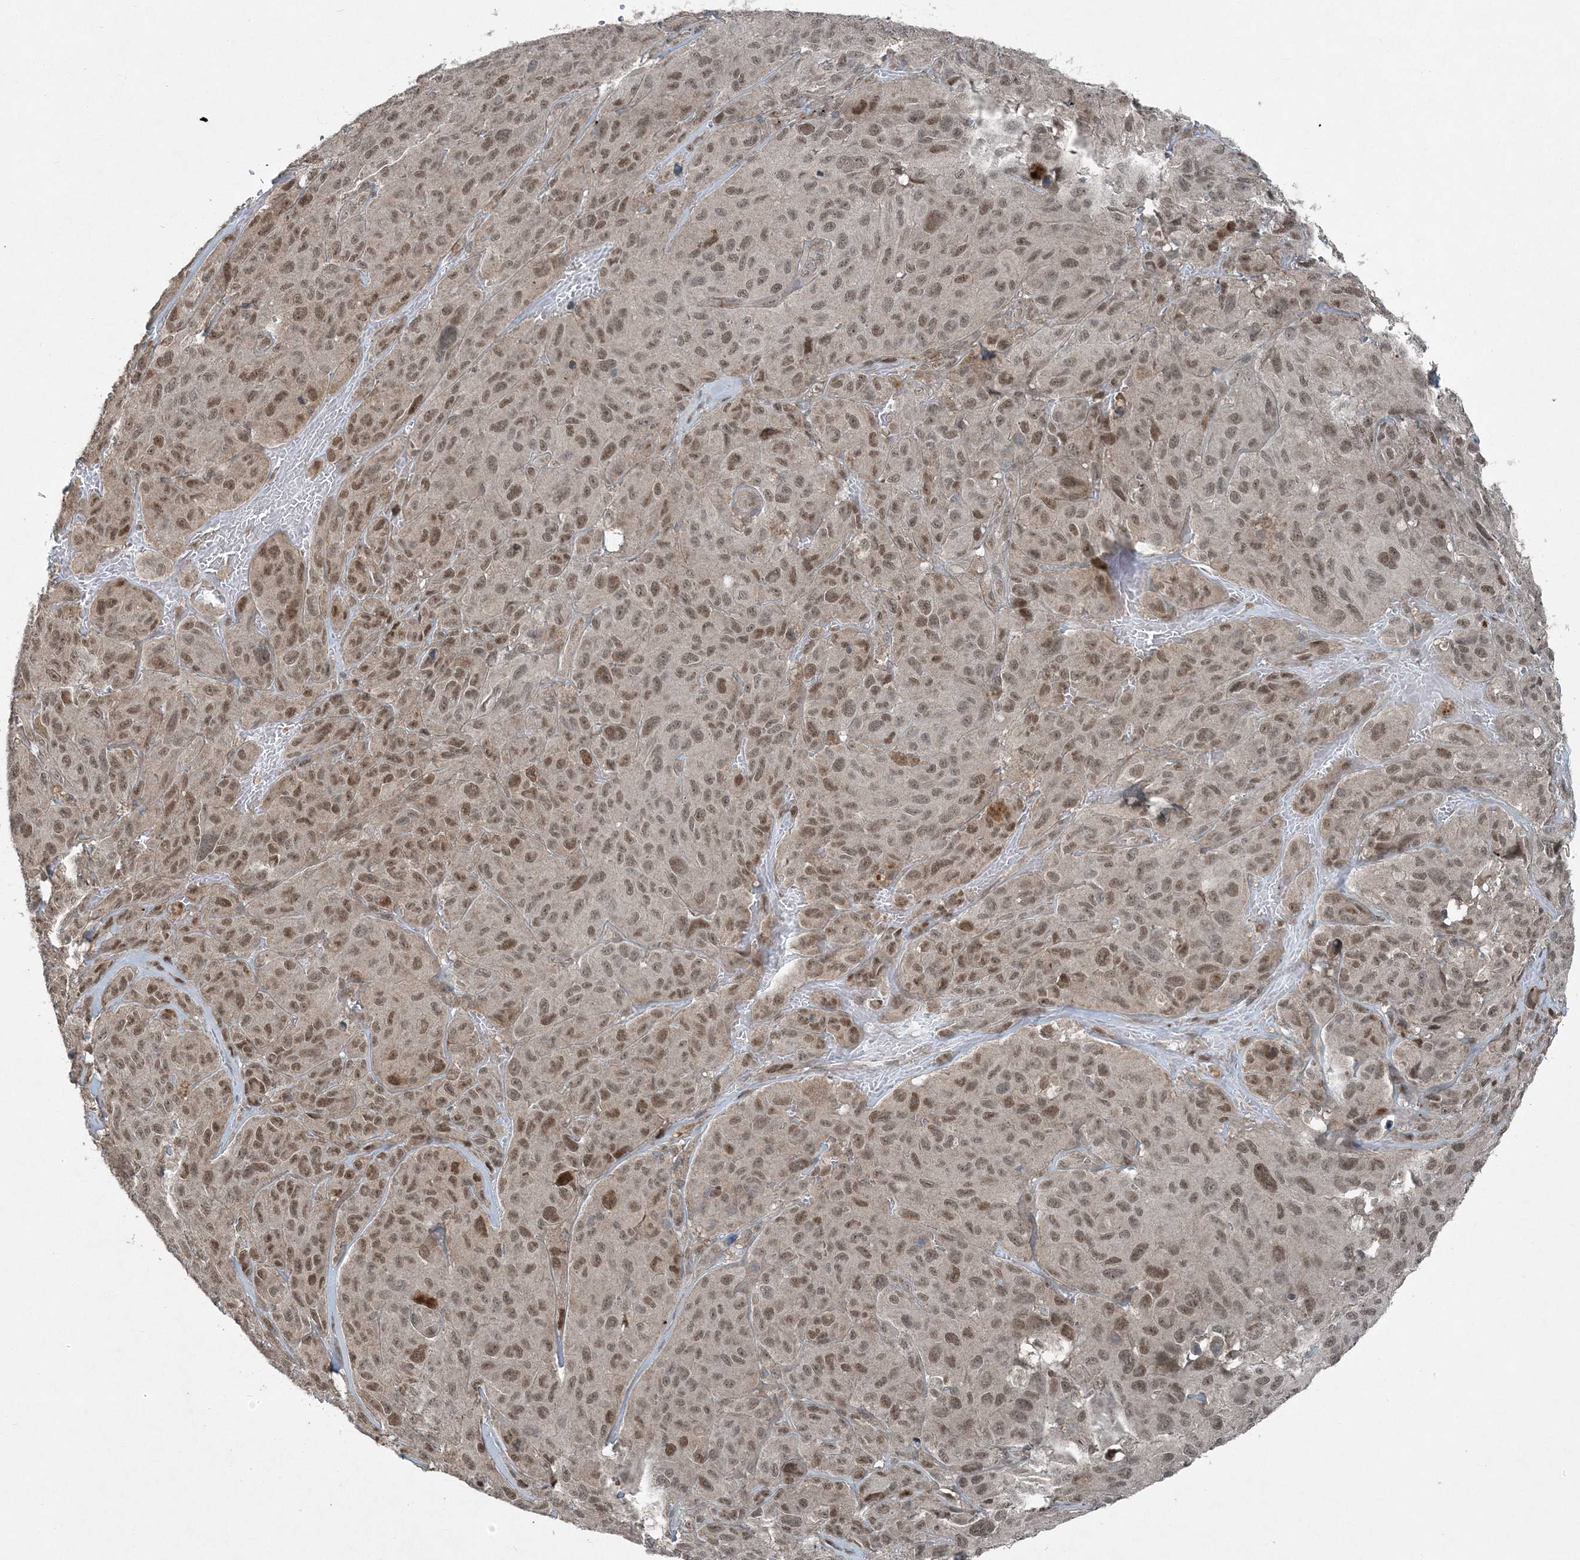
{"staining": {"intensity": "moderate", "quantity": ">75%", "location": "nuclear"}, "tissue": "melanoma", "cell_type": "Tumor cells", "image_type": "cancer", "snomed": [{"axis": "morphology", "description": "Malignant melanoma, NOS"}, {"axis": "topography", "description": "Skin"}], "caption": "Protein staining reveals moderate nuclear positivity in approximately >75% of tumor cells in malignant melanoma. The protein of interest is shown in brown color, while the nuclei are stained blue.", "gene": "COPS7B", "patient": {"sex": "male", "age": 66}}